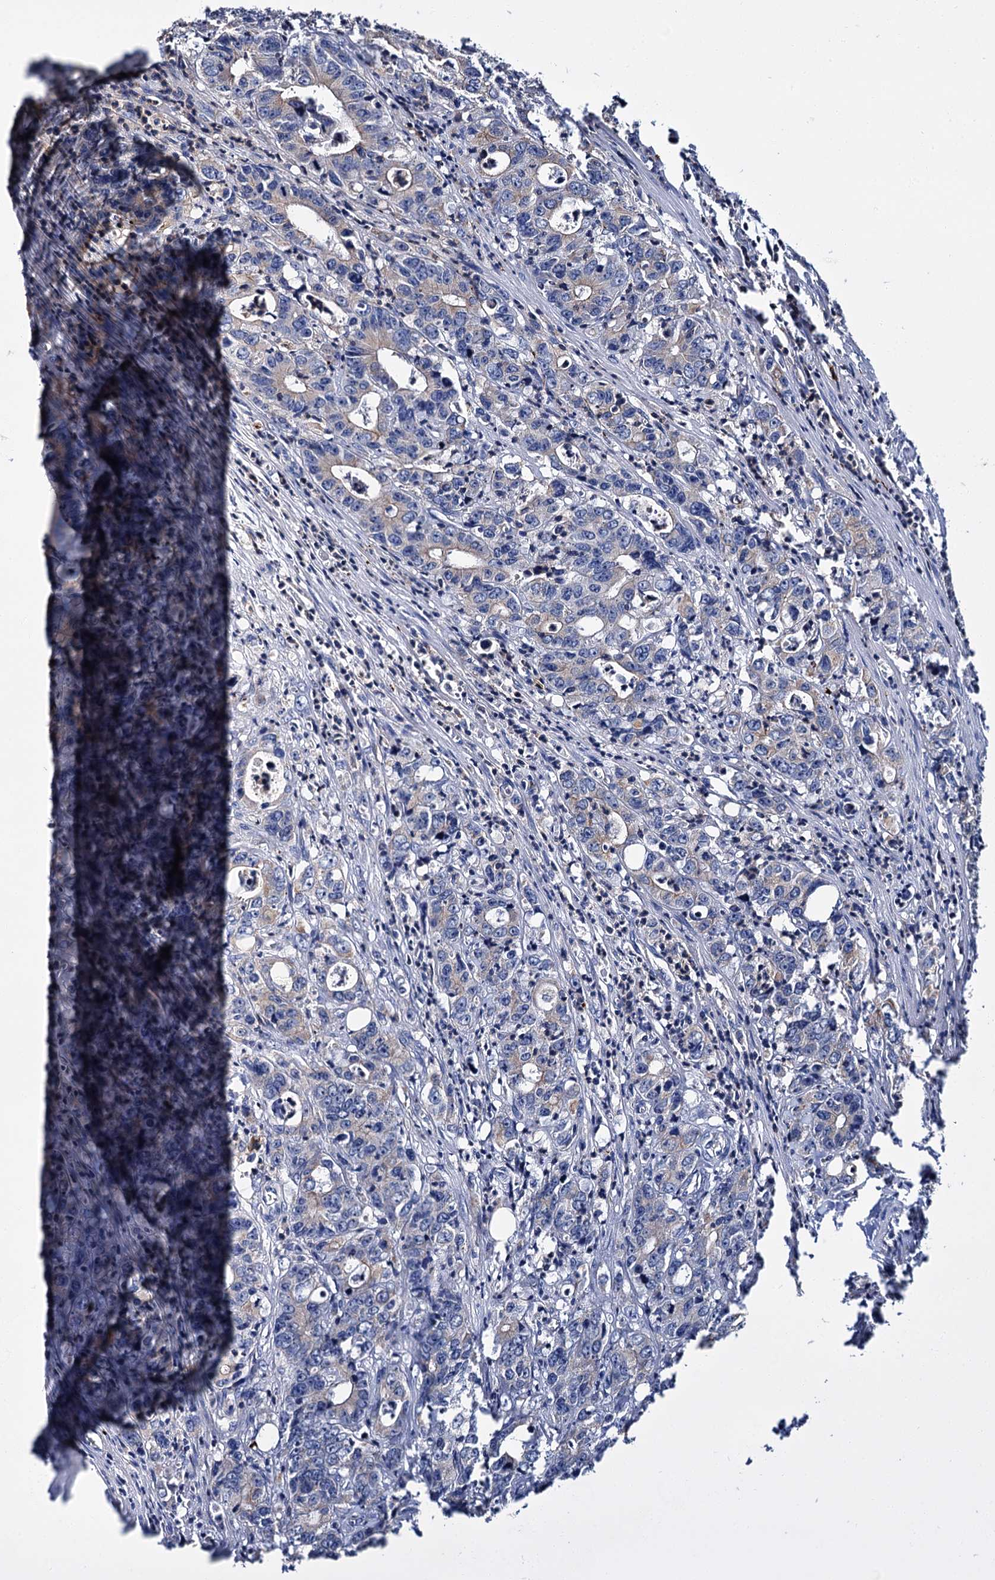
{"staining": {"intensity": "negative", "quantity": "none", "location": "none"}, "tissue": "colorectal cancer", "cell_type": "Tumor cells", "image_type": "cancer", "snomed": [{"axis": "morphology", "description": "Adenocarcinoma, NOS"}, {"axis": "topography", "description": "Colon"}], "caption": "An IHC micrograph of colorectal cancer is shown. There is no staining in tumor cells of colorectal cancer.", "gene": "UBASH3B", "patient": {"sex": "female", "age": 75}}